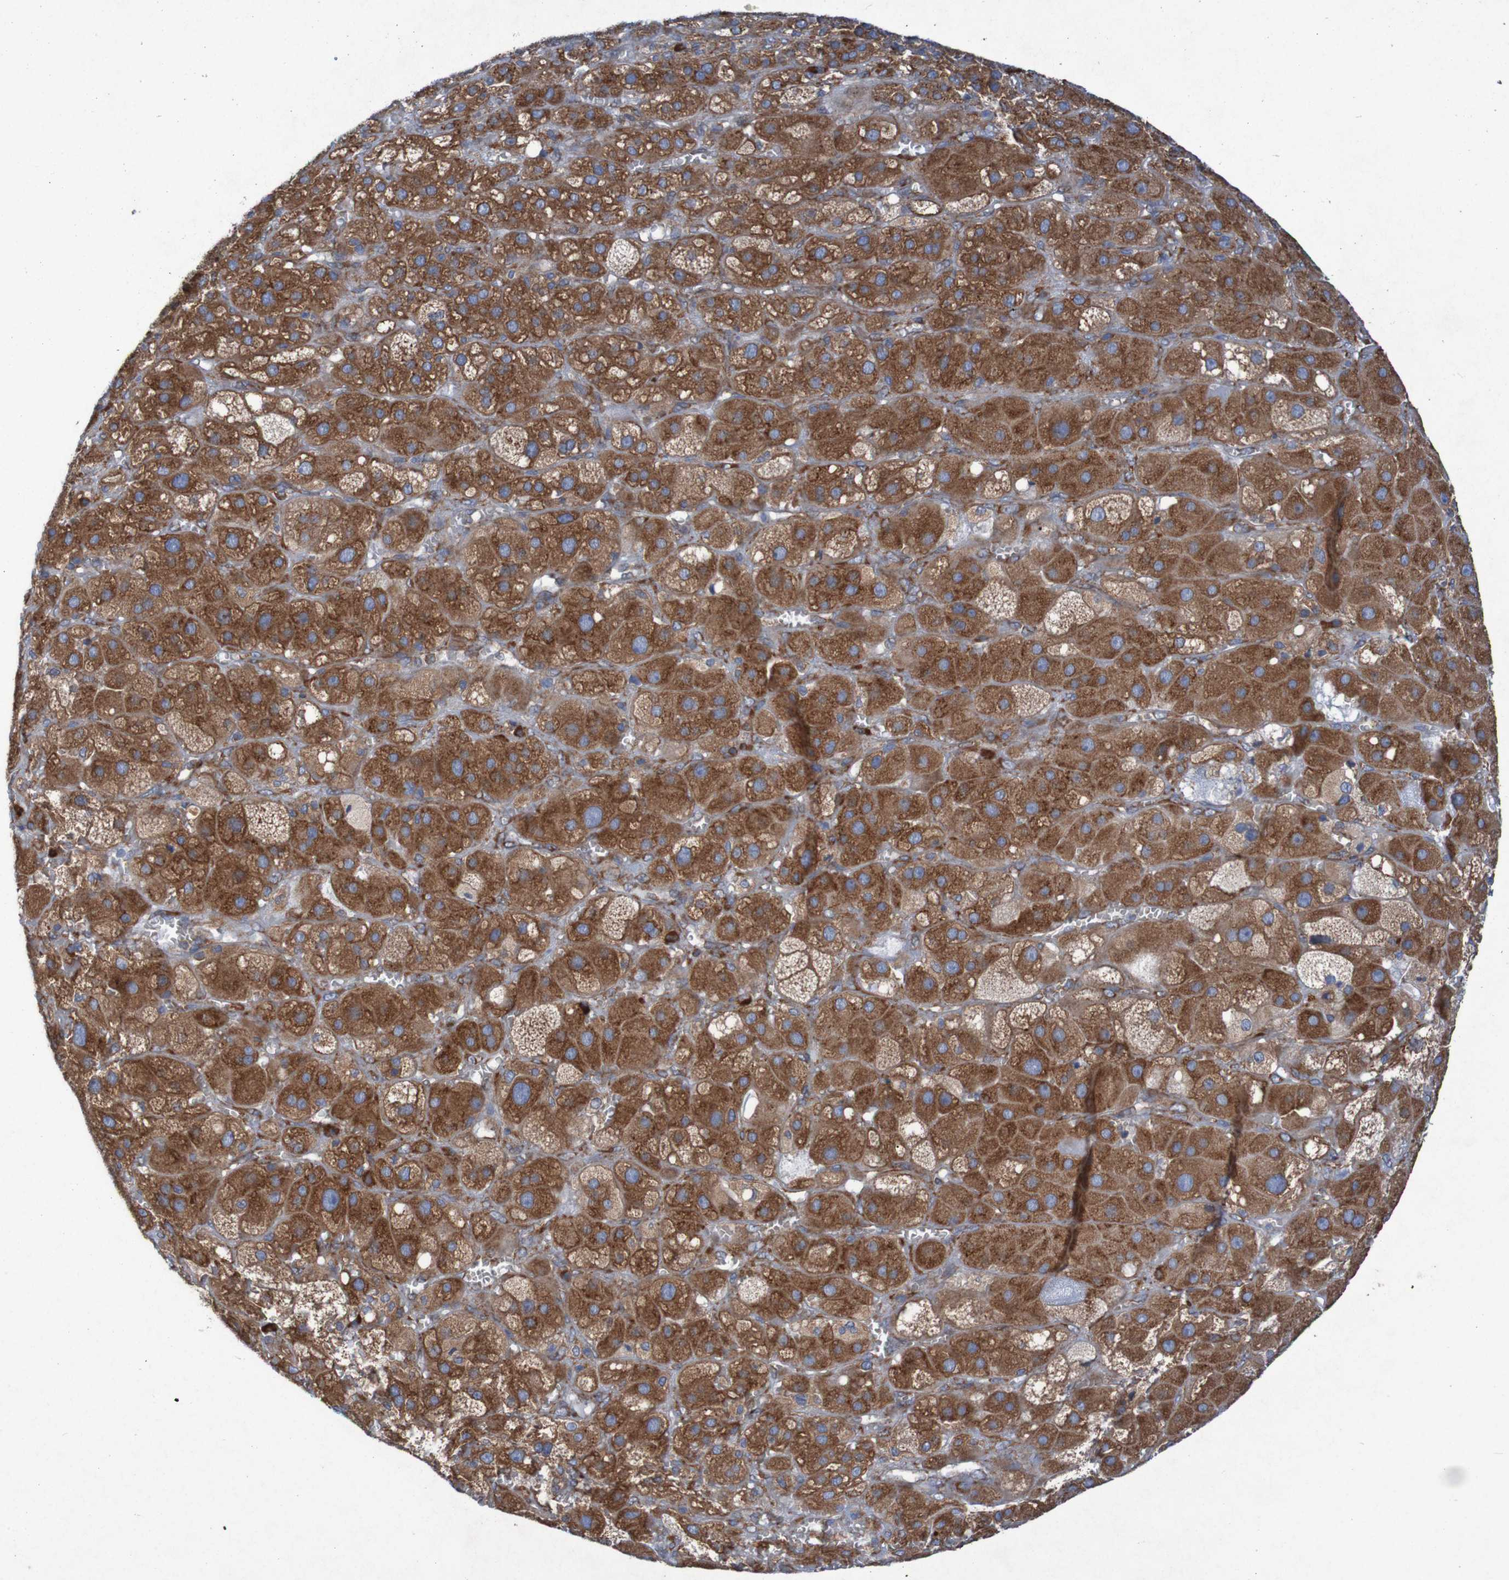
{"staining": {"intensity": "strong", "quantity": ">75%", "location": "cytoplasmic/membranous"}, "tissue": "adrenal gland", "cell_type": "Glandular cells", "image_type": "normal", "snomed": [{"axis": "morphology", "description": "Normal tissue, NOS"}, {"axis": "topography", "description": "Adrenal gland"}], "caption": "Brown immunohistochemical staining in benign human adrenal gland demonstrates strong cytoplasmic/membranous staining in about >75% of glandular cells.", "gene": "RPL10L", "patient": {"sex": "female", "age": 47}}